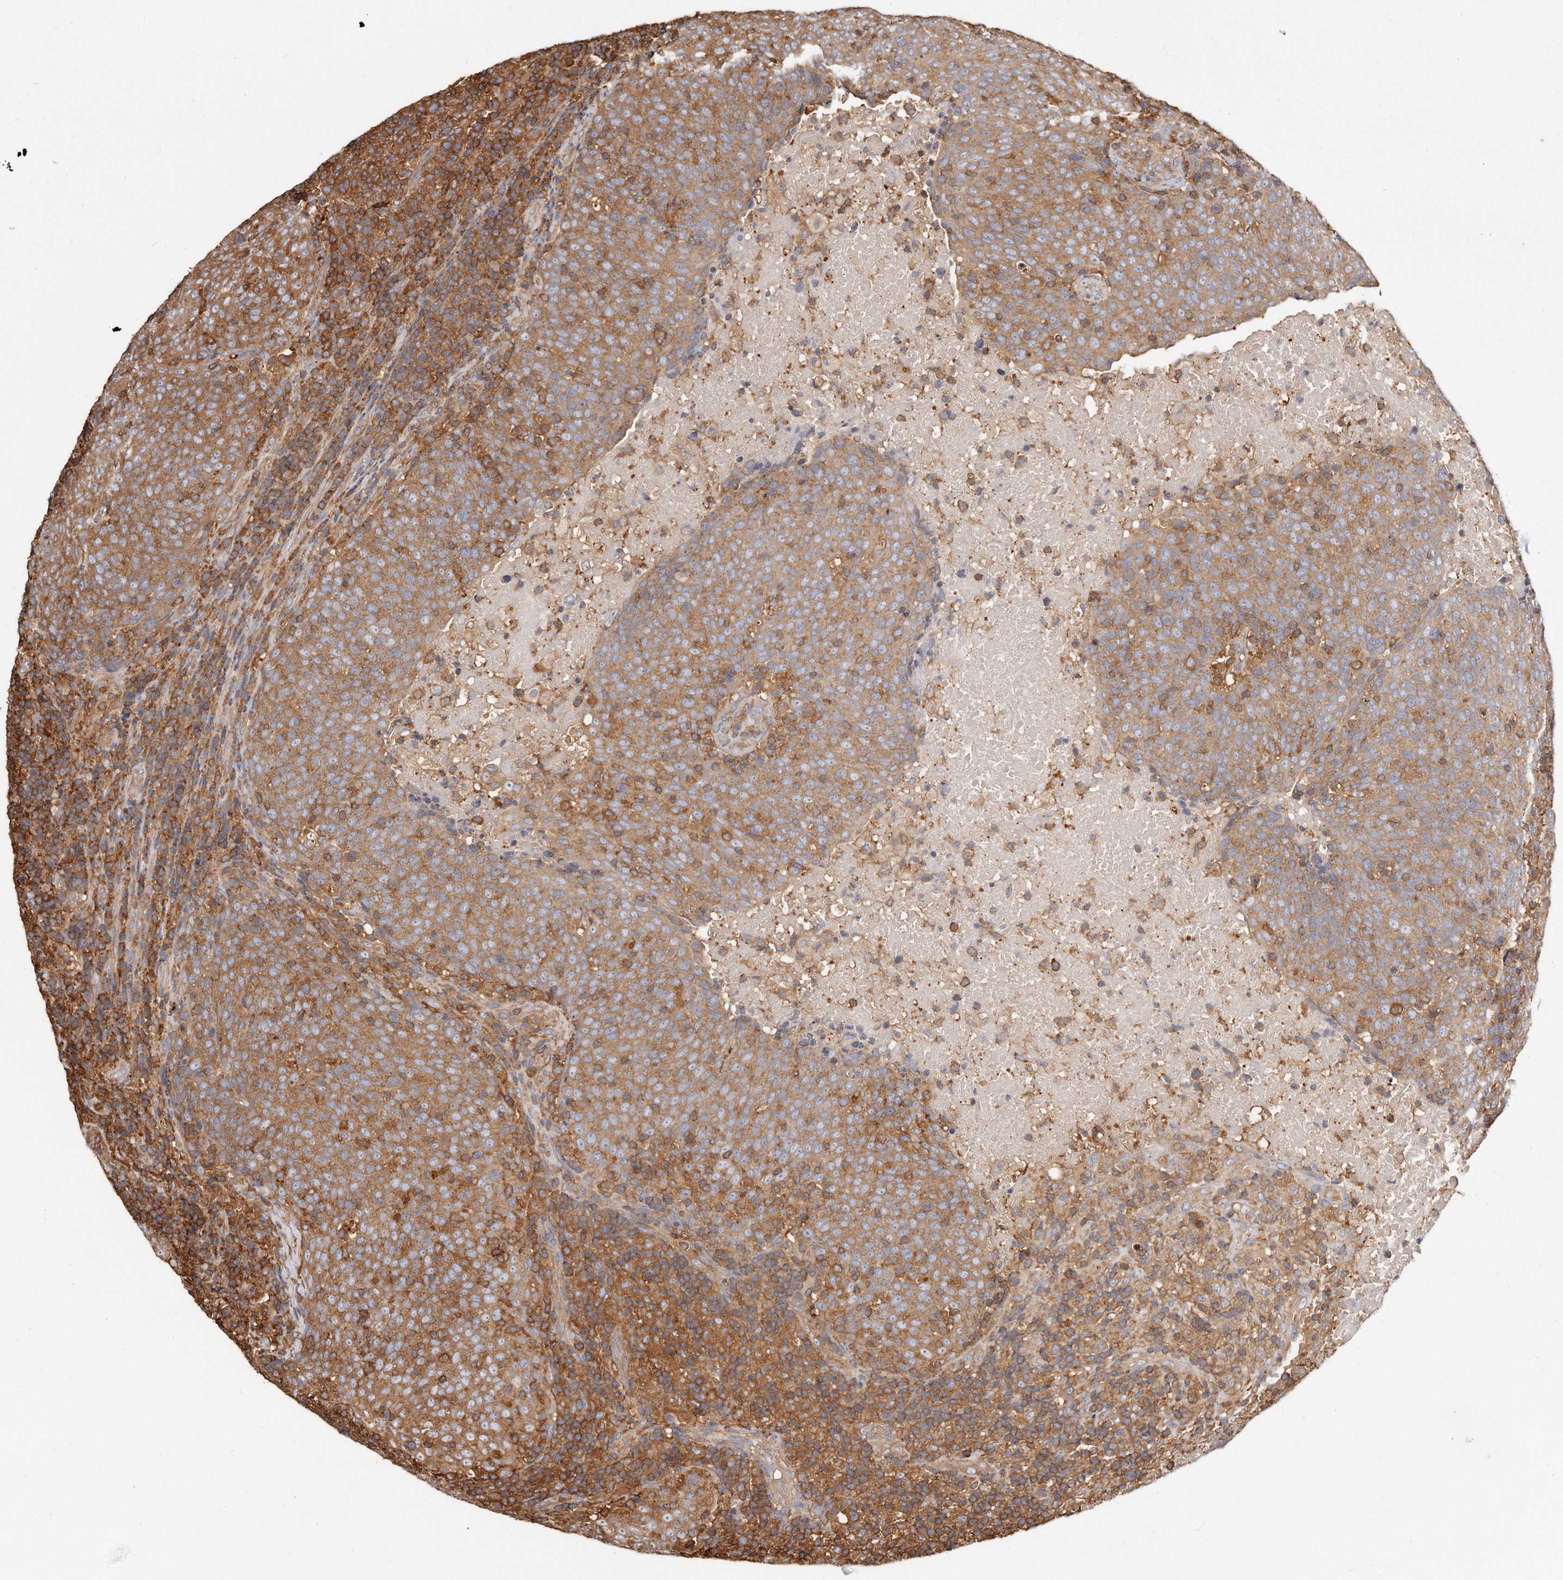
{"staining": {"intensity": "moderate", "quantity": "25%-75%", "location": "cytoplasmic/membranous"}, "tissue": "head and neck cancer", "cell_type": "Tumor cells", "image_type": "cancer", "snomed": [{"axis": "morphology", "description": "Squamous cell carcinoma, NOS"}, {"axis": "morphology", "description": "Squamous cell carcinoma, metastatic, NOS"}, {"axis": "topography", "description": "Lymph node"}, {"axis": "topography", "description": "Head-Neck"}], "caption": "Human head and neck metastatic squamous cell carcinoma stained with a protein marker shows moderate staining in tumor cells.", "gene": "CAP1", "patient": {"sex": "male", "age": 62}}